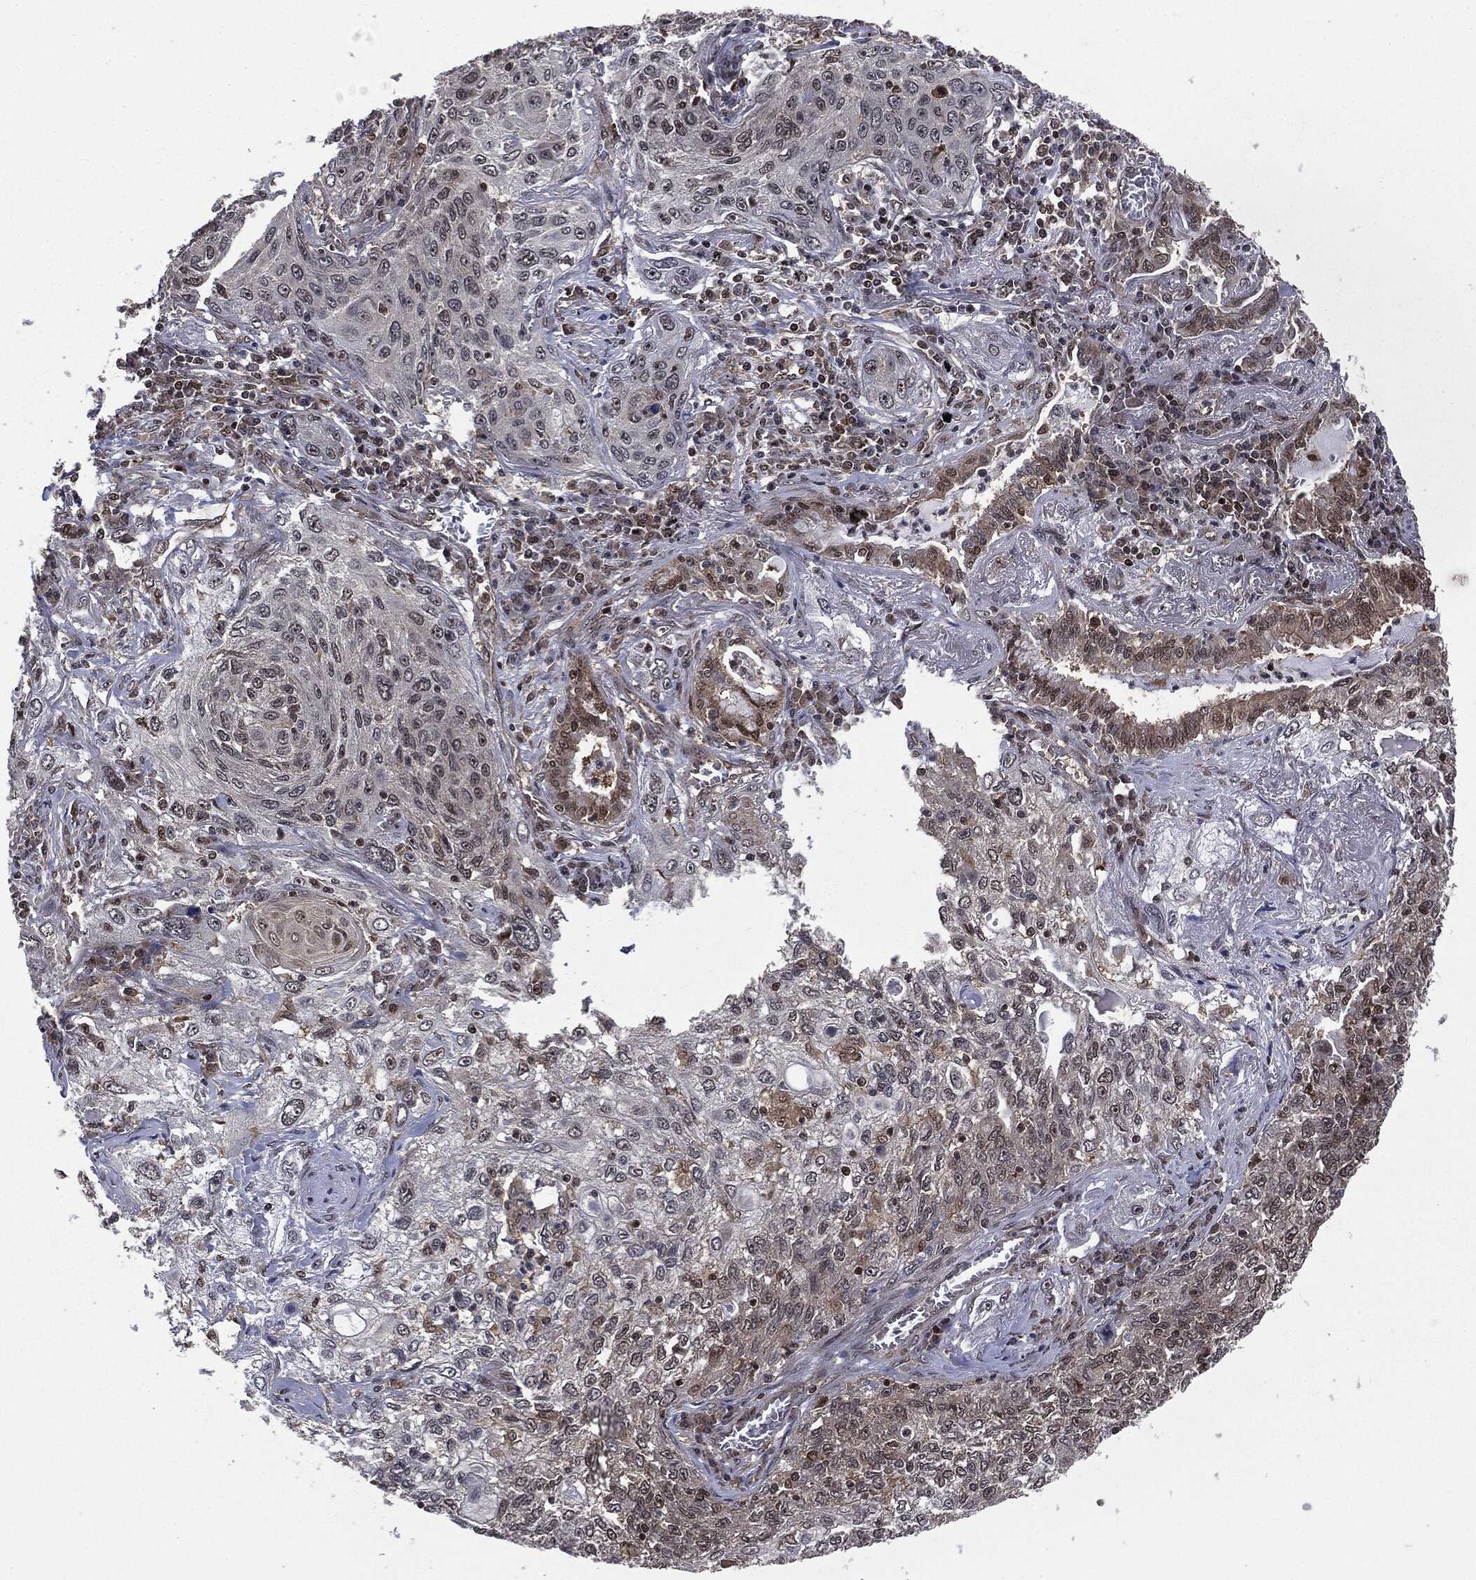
{"staining": {"intensity": "weak", "quantity": "<25%", "location": "nuclear"}, "tissue": "lung cancer", "cell_type": "Tumor cells", "image_type": "cancer", "snomed": [{"axis": "morphology", "description": "Squamous cell carcinoma, NOS"}, {"axis": "topography", "description": "Lung"}], "caption": "Tumor cells show no significant positivity in lung squamous cell carcinoma.", "gene": "PTPA", "patient": {"sex": "female", "age": 69}}